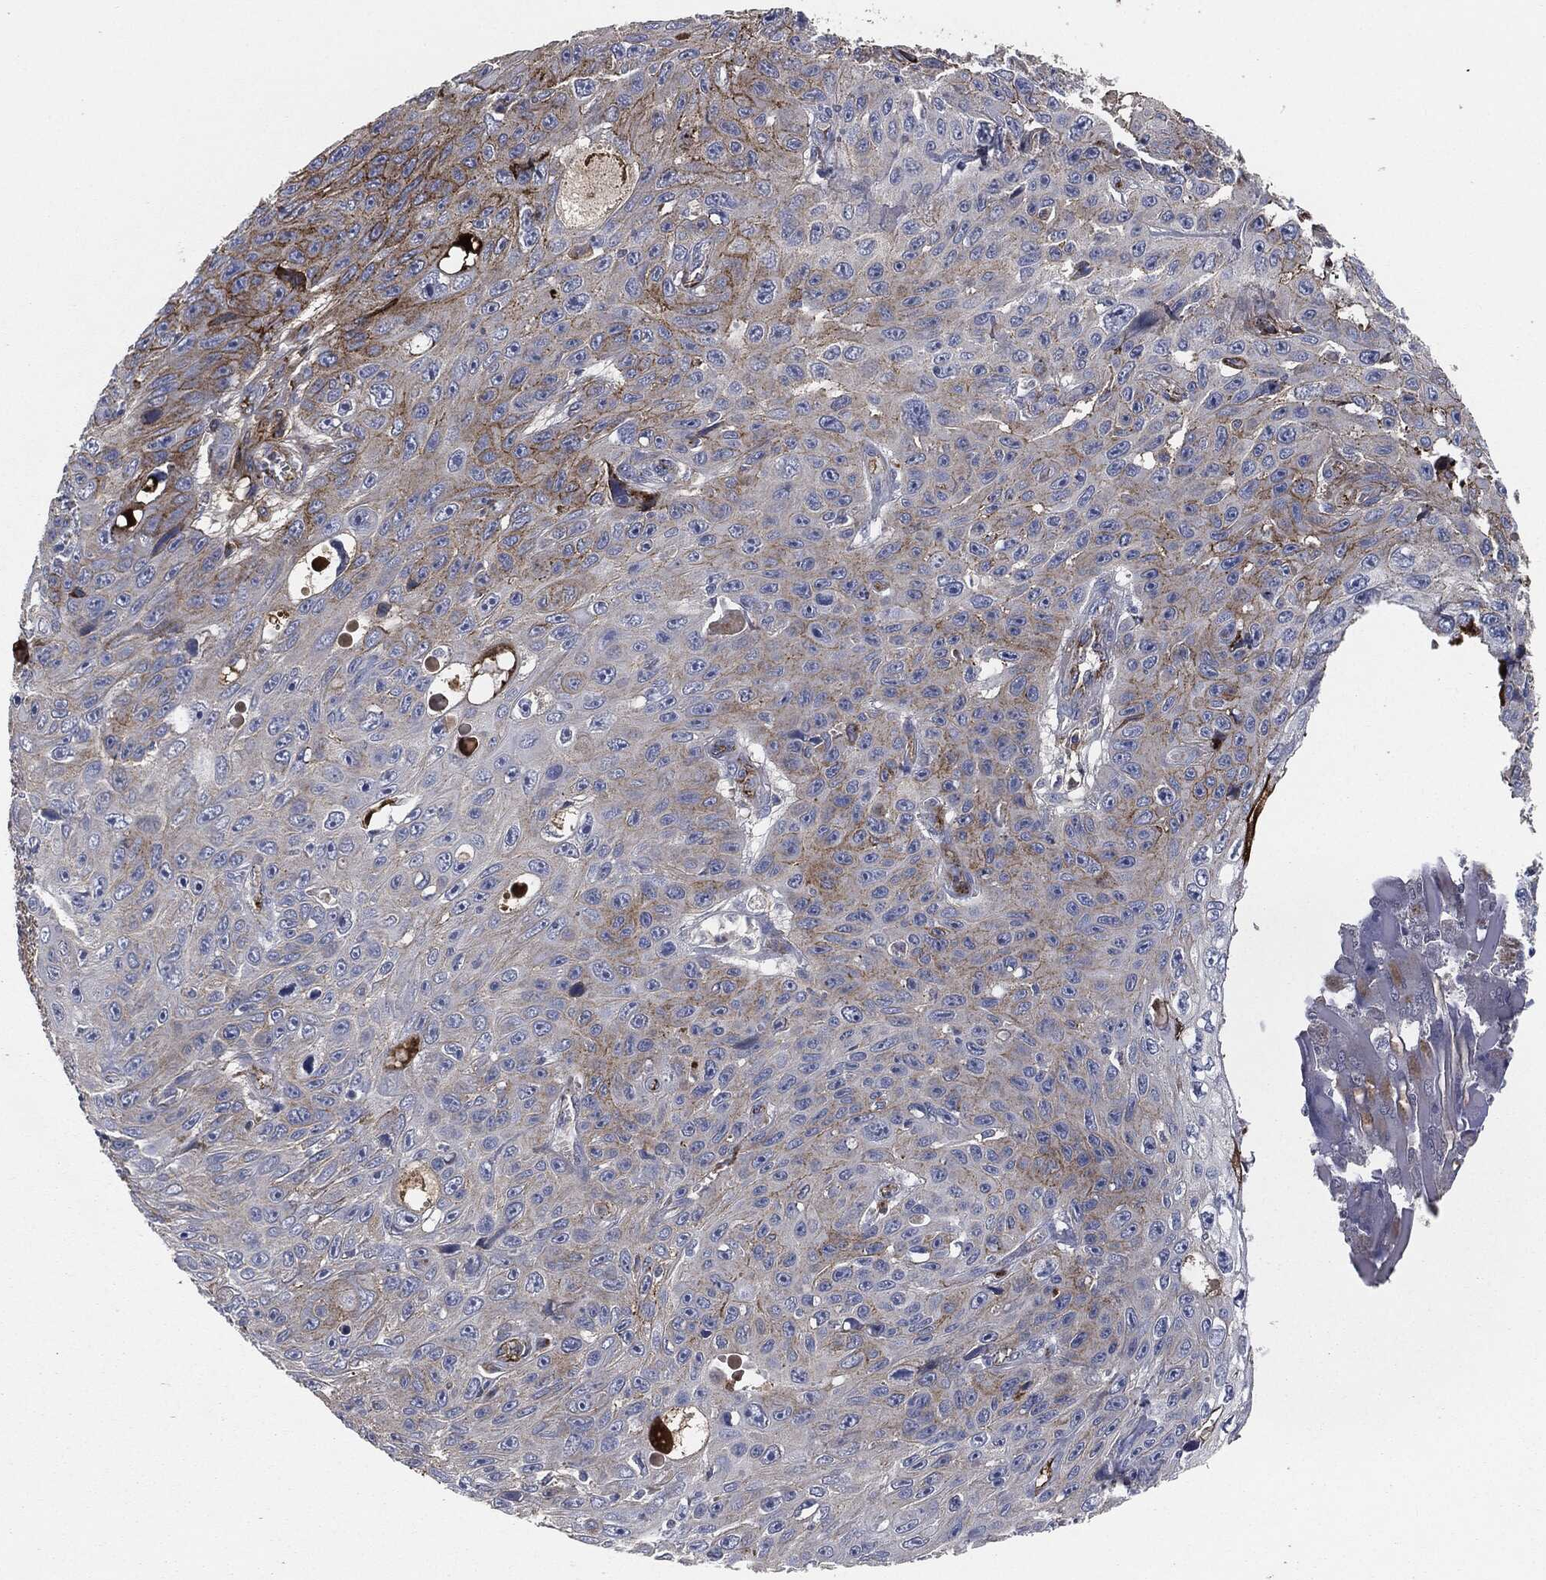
{"staining": {"intensity": "moderate", "quantity": "<25%", "location": "cytoplasmic/membranous"}, "tissue": "skin cancer", "cell_type": "Tumor cells", "image_type": "cancer", "snomed": [{"axis": "morphology", "description": "Squamous cell carcinoma, NOS"}, {"axis": "topography", "description": "Skin"}], "caption": "Immunohistochemistry staining of skin squamous cell carcinoma, which reveals low levels of moderate cytoplasmic/membranous staining in about <25% of tumor cells indicating moderate cytoplasmic/membranous protein expression. The staining was performed using DAB (brown) for protein detection and nuclei were counterstained in hematoxylin (blue).", "gene": "APOB", "patient": {"sex": "male", "age": 82}}